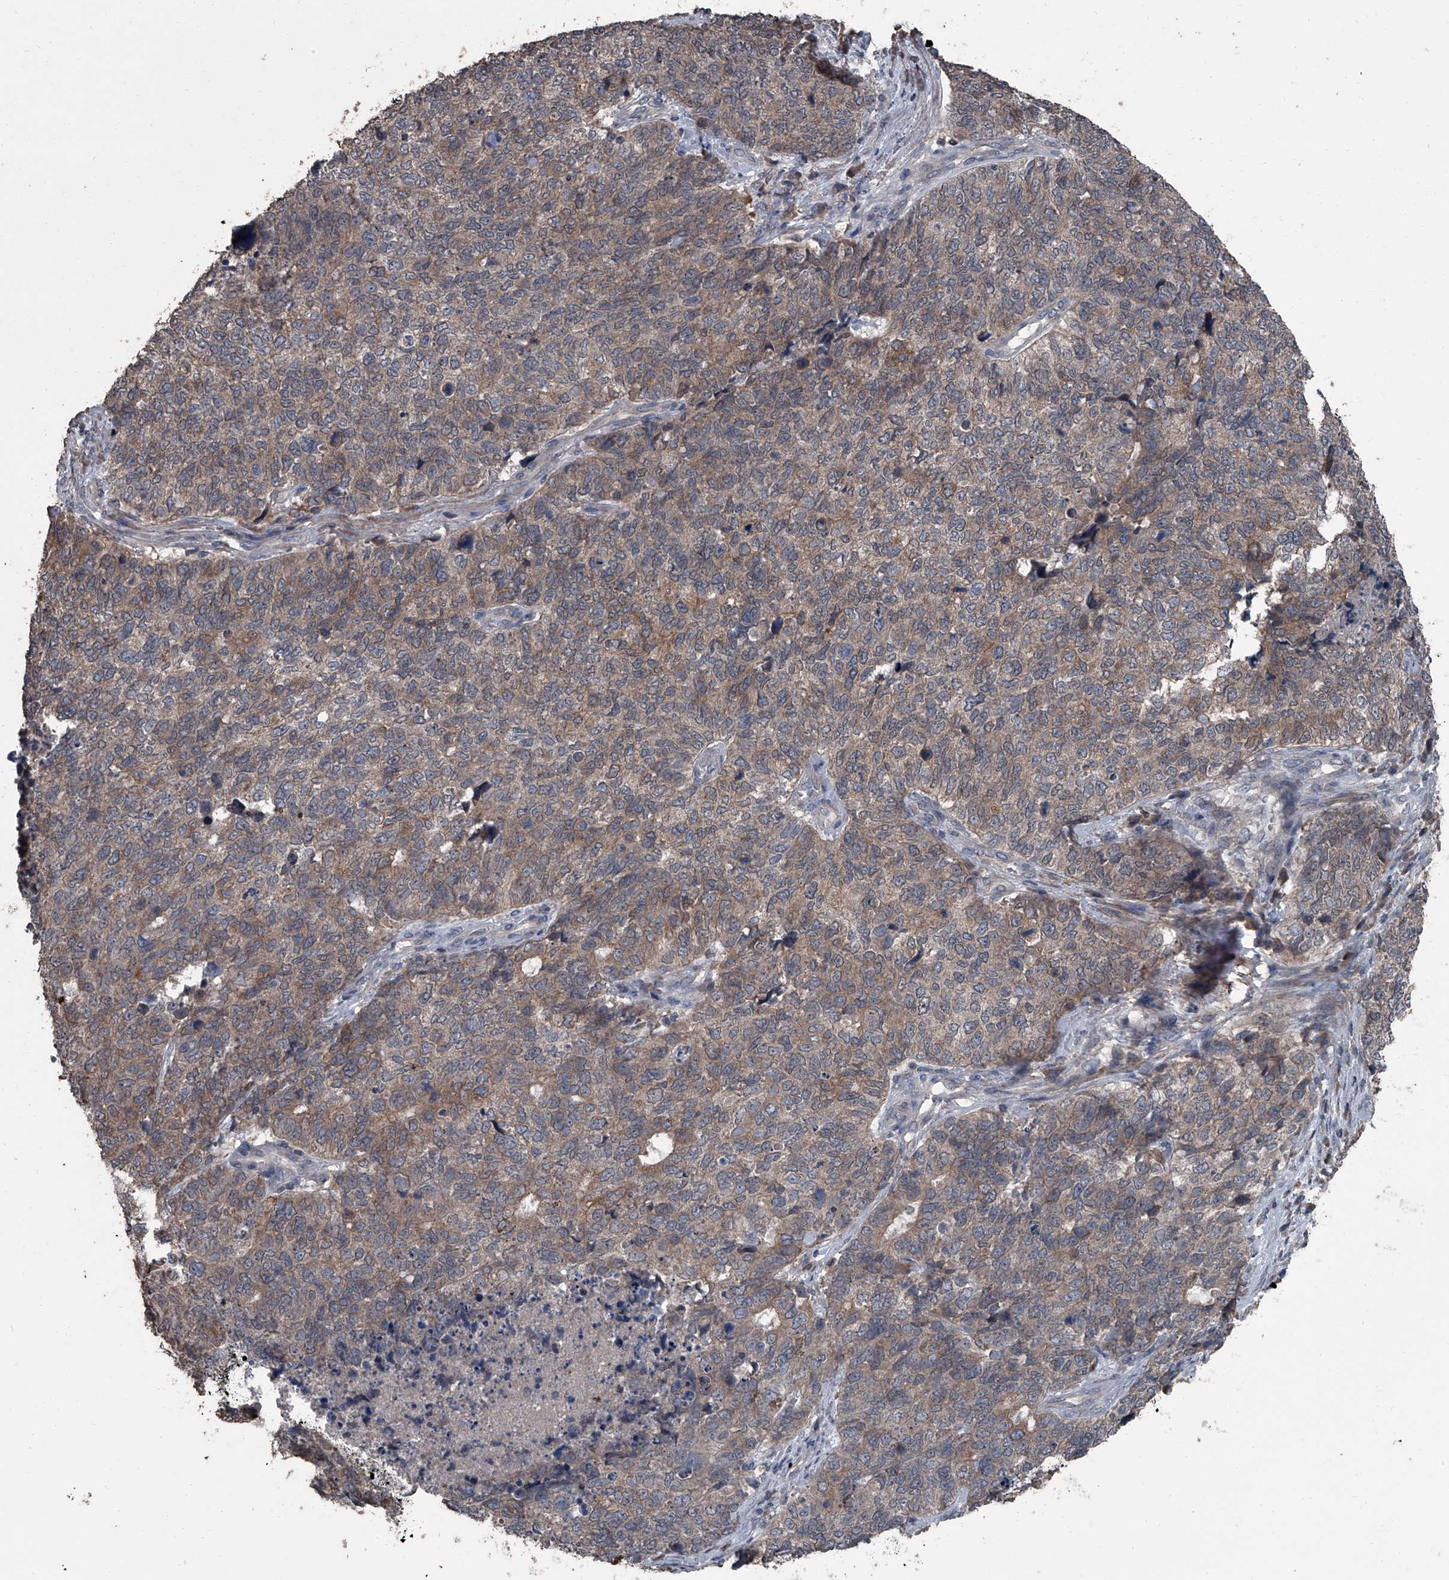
{"staining": {"intensity": "weak", "quantity": "25%-75%", "location": "cytoplasmic/membranous"}, "tissue": "cervical cancer", "cell_type": "Tumor cells", "image_type": "cancer", "snomed": [{"axis": "morphology", "description": "Squamous cell carcinoma, NOS"}, {"axis": "topography", "description": "Cervix"}], "caption": "Weak cytoplasmic/membranous protein expression is identified in about 25%-75% of tumor cells in cervical cancer (squamous cell carcinoma).", "gene": "OARD1", "patient": {"sex": "female", "age": 63}}